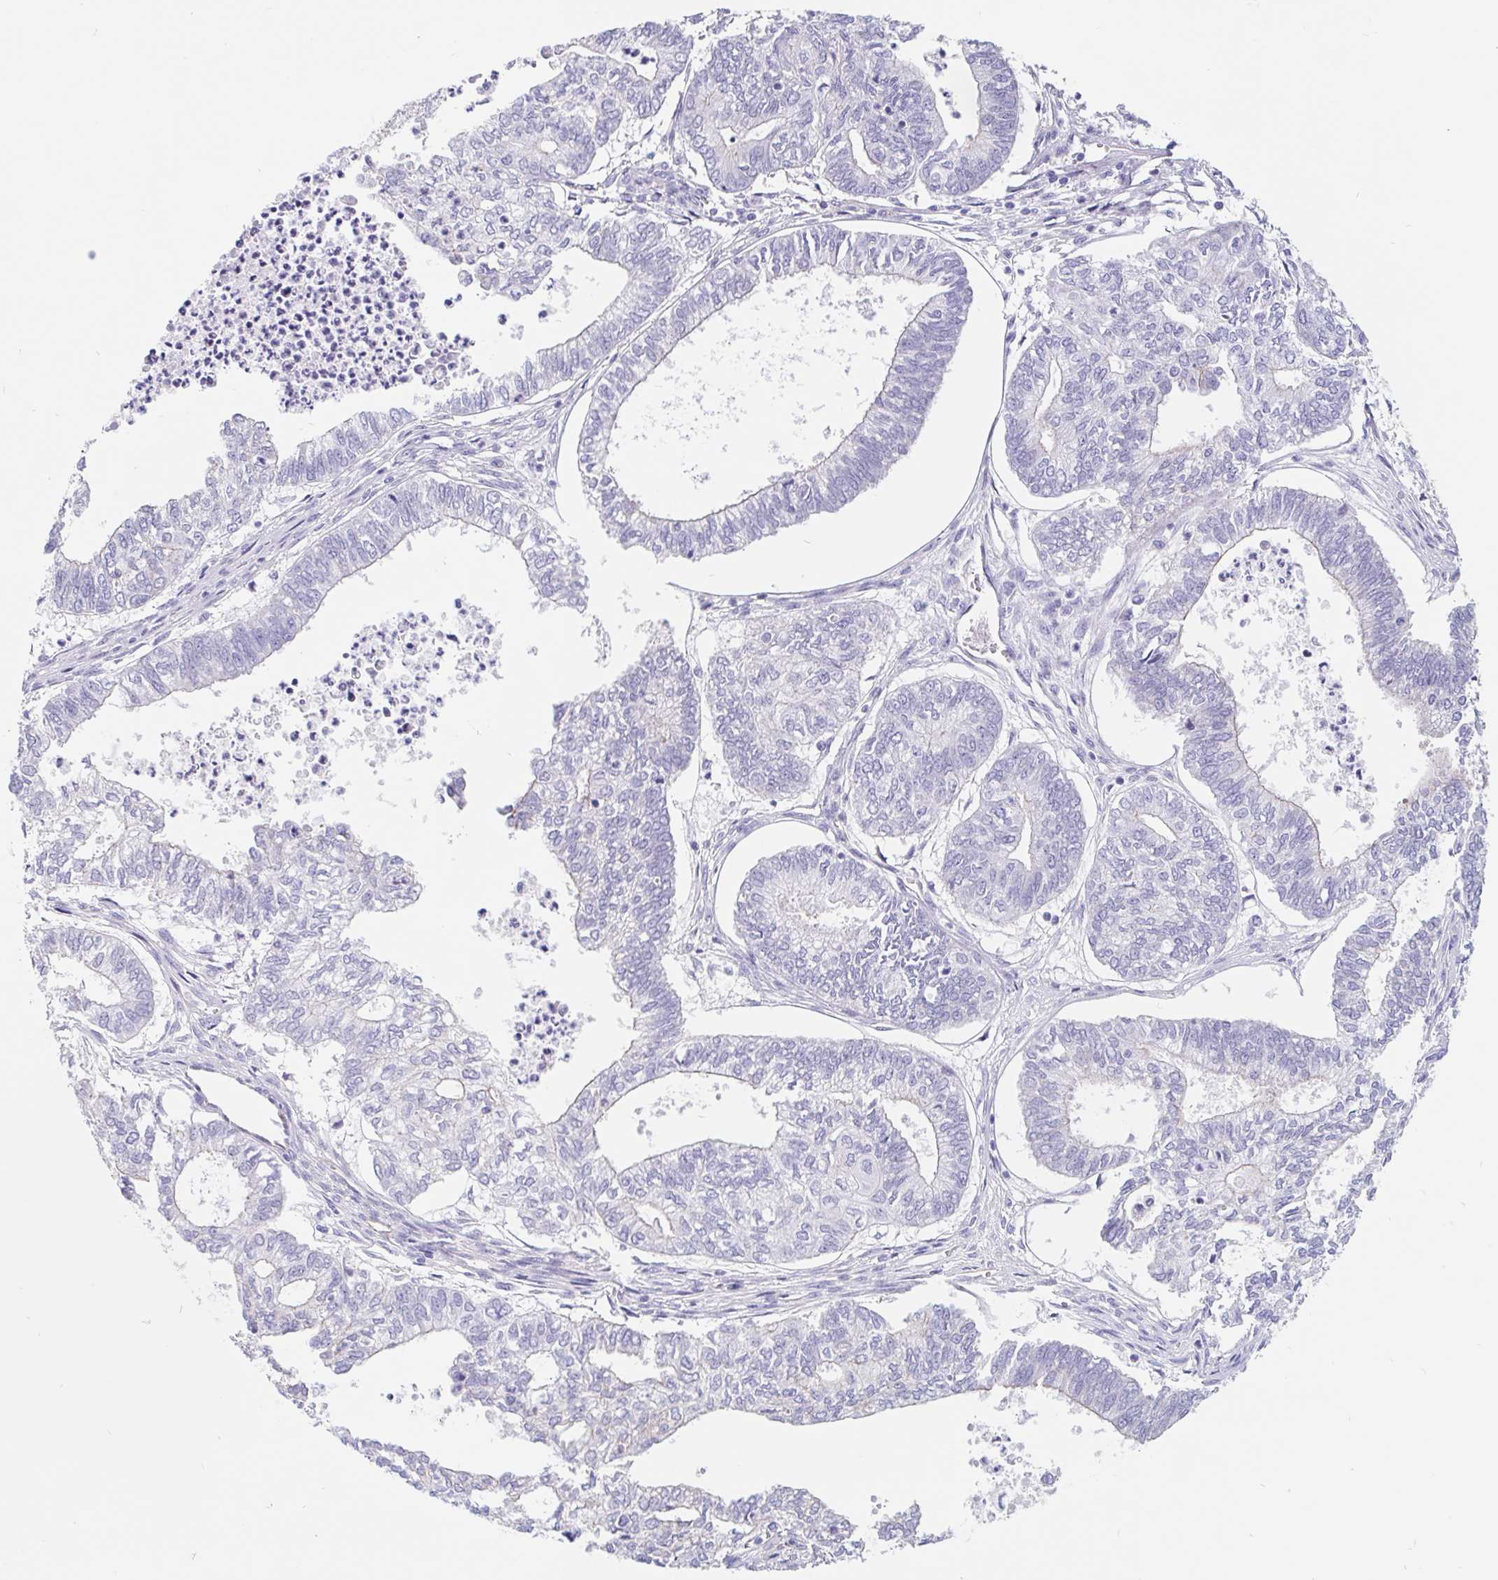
{"staining": {"intensity": "negative", "quantity": "none", "location": "none"}, "tissue": "ovarian cancer", "cell_type": "Tumor cells", "image_type": "cancer", "snomed": [{"axis": "morphology", "description": "Carcinoma, endometroid"}, {"axis": "topography", "description": "Ovary"}], "caption": "Ovarian cancer (endometroid carcinoma) was stained to show a protein in brown. There is no significant positivity in tumor cells. (DAB (3,3'-diaminobenzidine) immunohistochemistry (IHC) with hematoxylin counter stain).", "gene": "LIMCH1", "patient": {"sex": "female", "age": 64}}